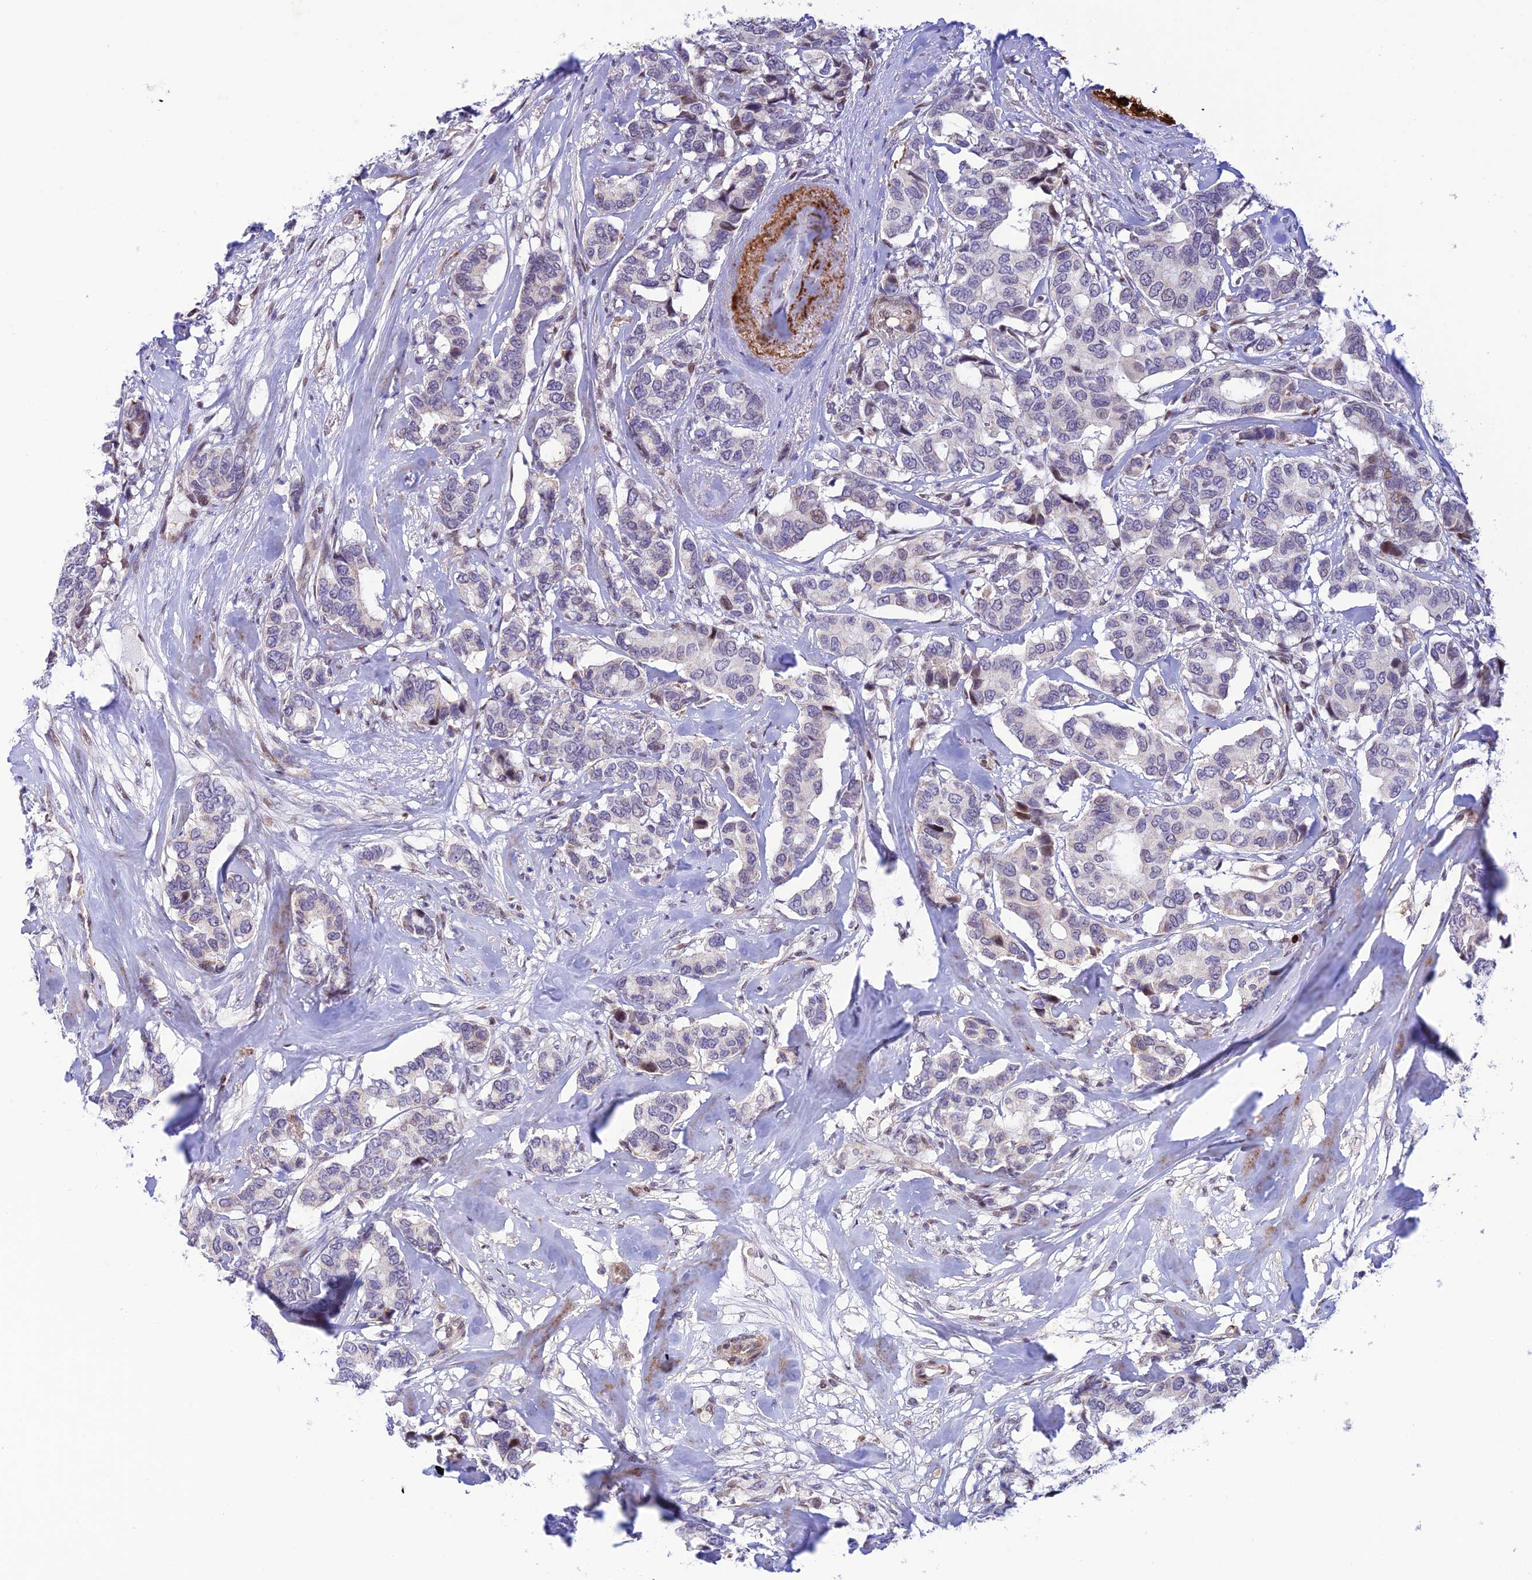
{"staining": {"intensity": "weak", "quantity": "<25%", "location": "cytoplasmic/membranous"}, "tissue": "breast cancer", "cell_type": "Tumor cells", "image_type": "cancer", "snomed": [{"axis": "morphology", "description": "Duct carcinoma"}, {"axis": "topography", "description": "Breast"}], "caption": "The IHC micrograph has no significant expression in tumor cells of intraductal carcinoma (breast) tissue.", "gene": "WDR55", "patient": {"sex": "female", "age": 87}}